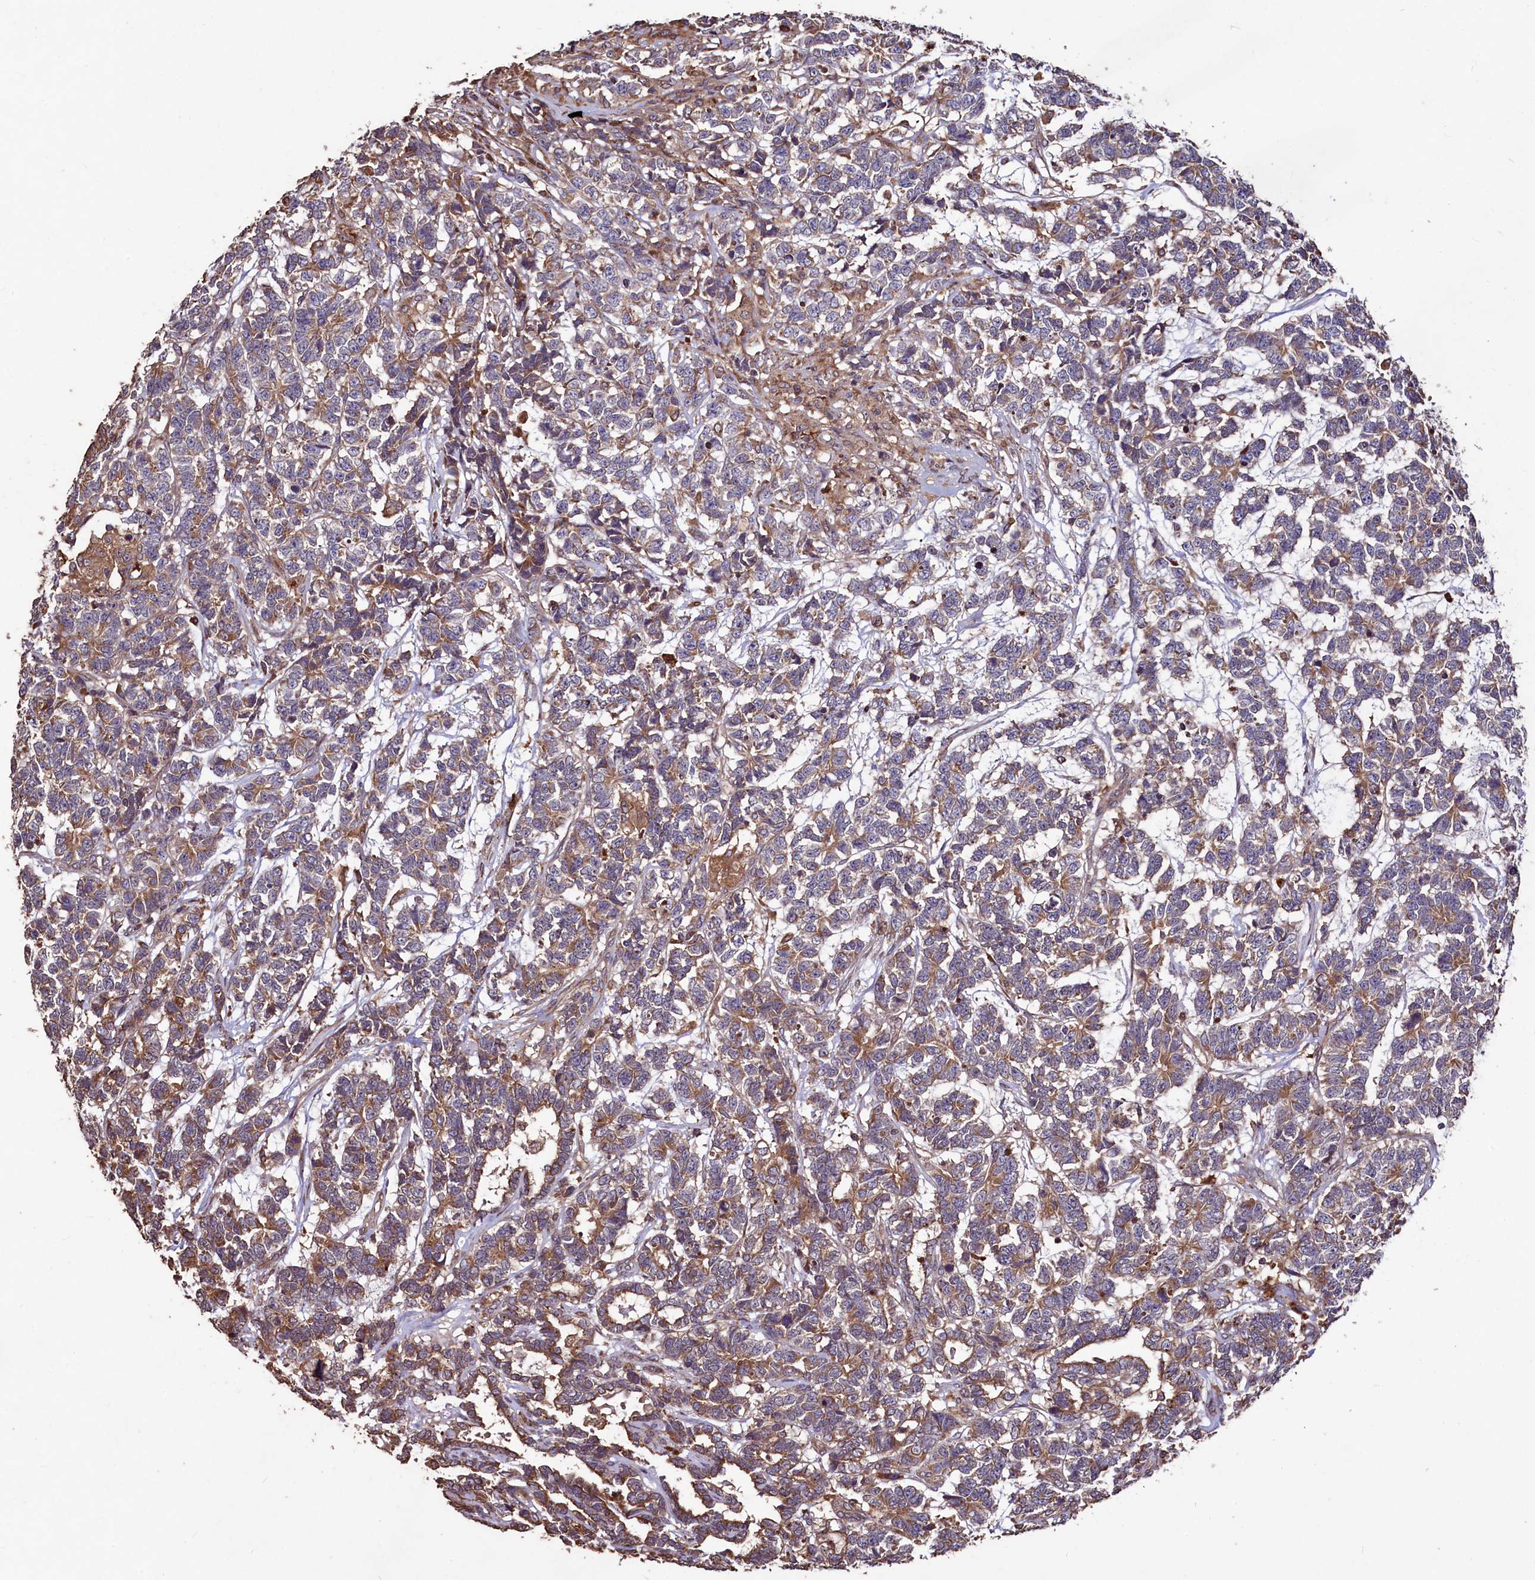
{"staining": {"intensity": "moderate", "quantity": "25%-75%", "location": "cytoplasmic/membranous"}, "tissue": "testis cancer", "cell_type": "Tumor cells", "image_type": "cancer", "snomed": [{"axis": "morphology", "description": "Carcinoma, Embryonal, NOS"}, {"axis": "topography", "description": "Testis"}], "caption": "Tumor cells exhibit medium levels of moderate cytoplasmic/membranous expression in approximately 25%-75% of cells in testis cancer.", "gene": "TMEM98", "patient": {"sex": "male", "age": 26}}